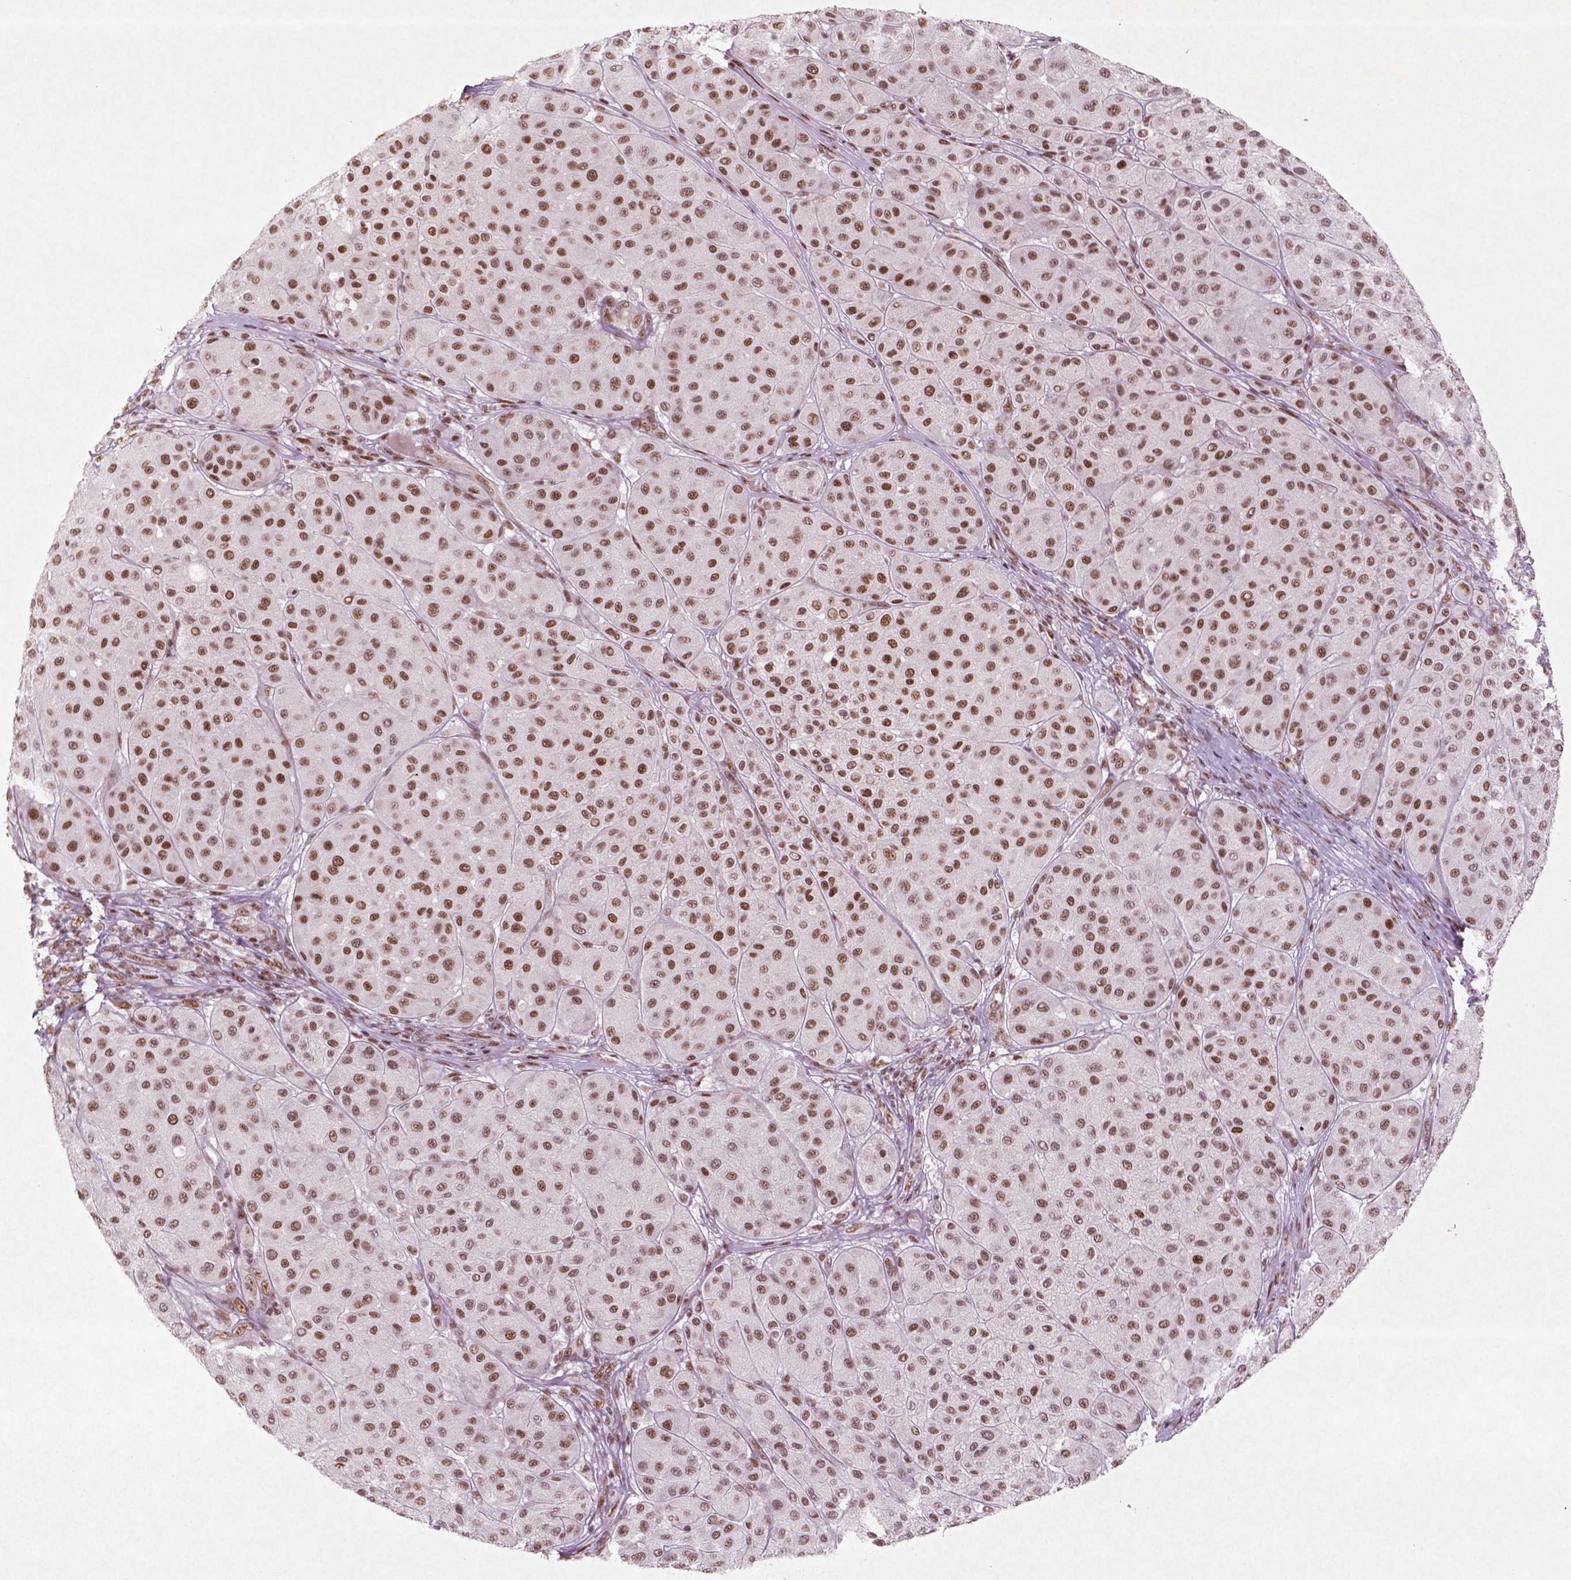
{"staining": {"intensity": "moderate", "quantity": ">75%", "location": "nuclear"}, "tissue": "melanoma", "cell_type": "Tumor cells", "image_type": "cancer", "snomed": [{"axis": "morphology", "description": "Malignant melanoma, Metastatic site"}, {"axis": "topography", "description": "Smooth muscle"}], "caption": "Tumor cells reveal moderate nuclear positivity in approximately >75% of cells in malignant melanoma (metastatic site). (Brightfield microscopy of DAB IHC at high magnification).", "gene": "HMG20B", "patient": {"sex": "male", "age": 41}}